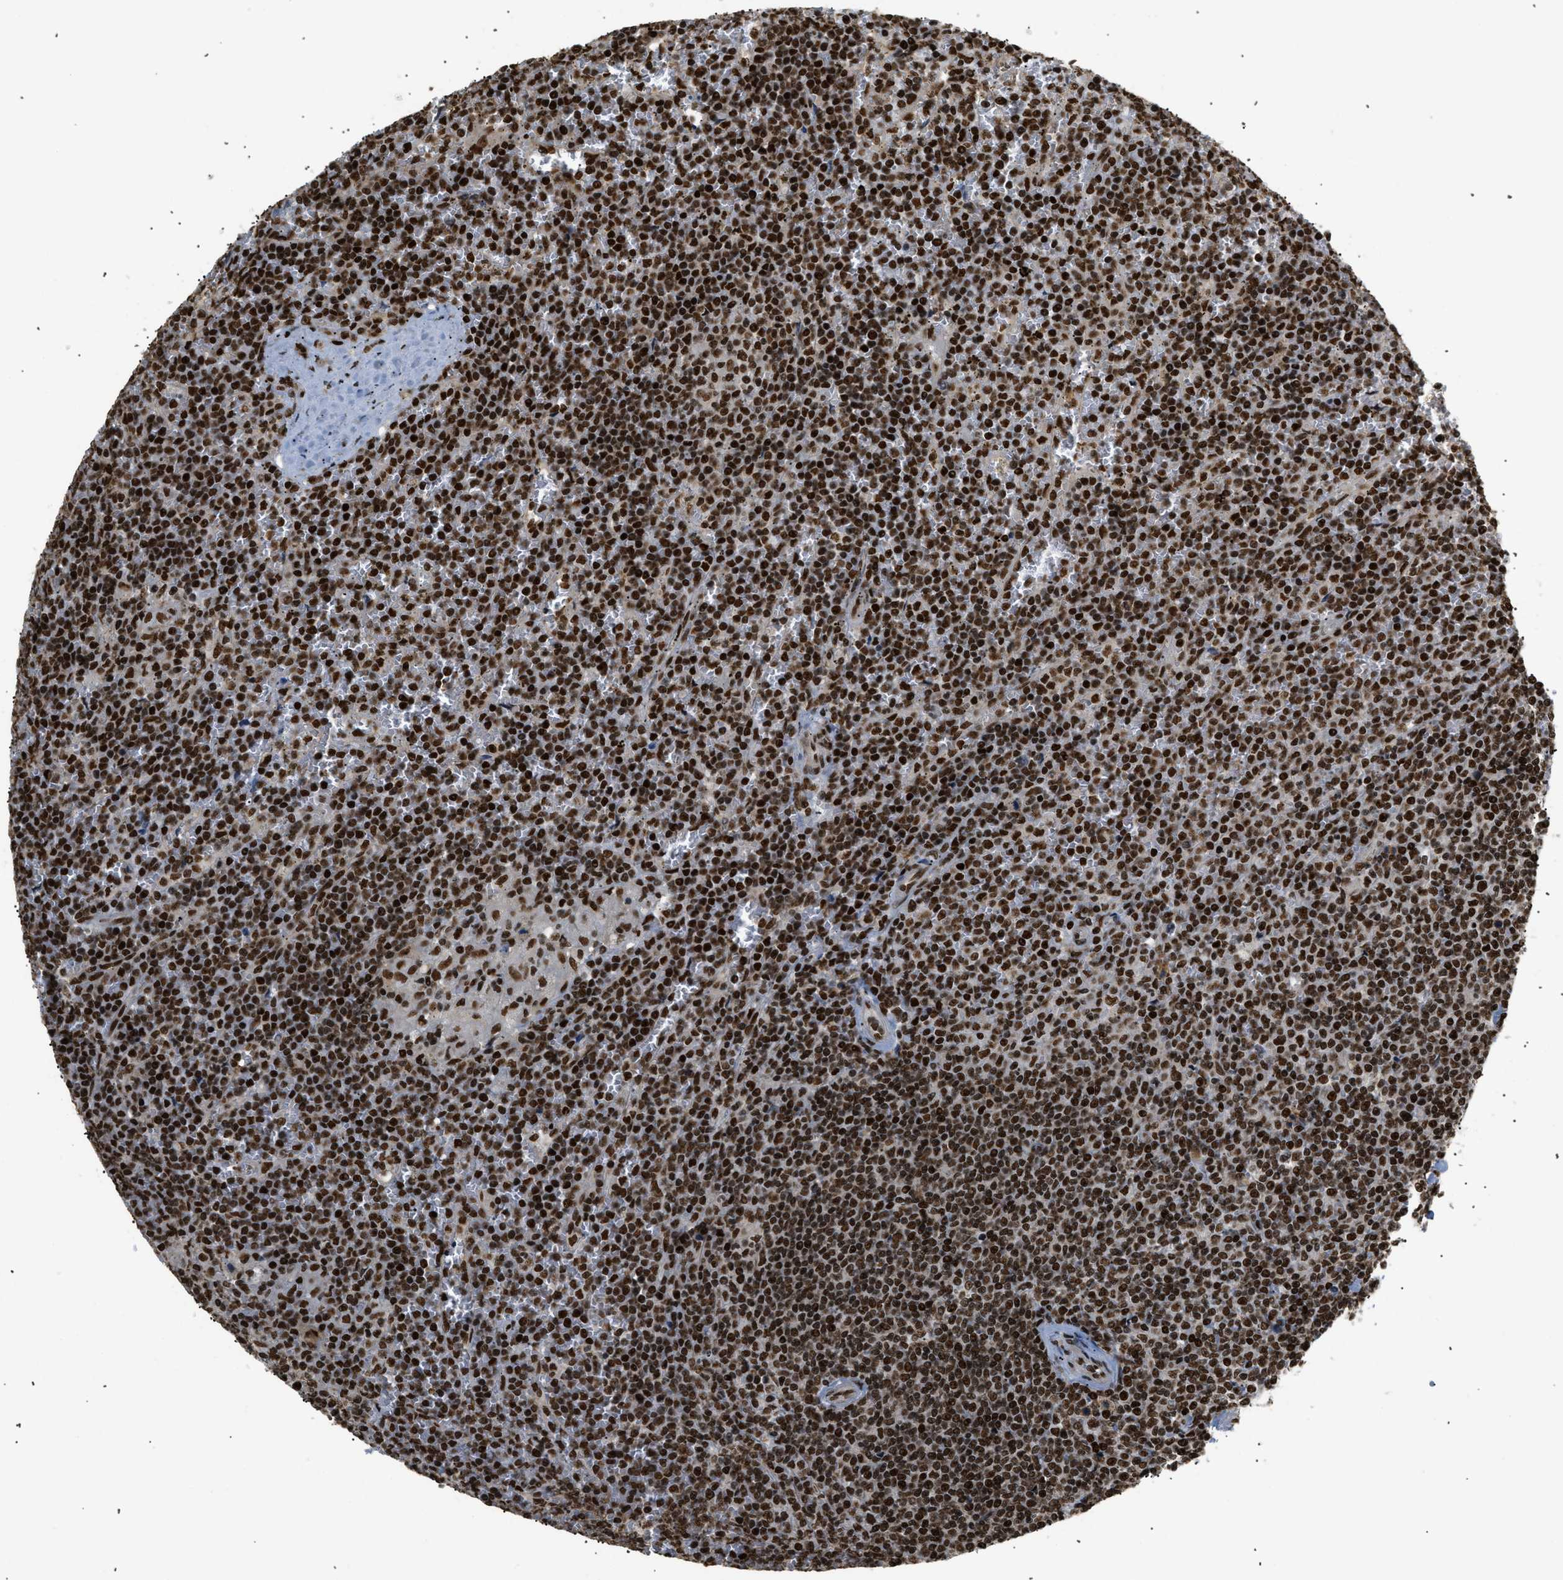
{"staining": {"intensity": "strong", "quantity": ">75%", "location": "nuclear"}, "tissue": "lymphoma", "cell_type": "Tumor cells", "image_type": "cancer", "snomed": [{"axis": "morphology", "description": "Malignant lymphoma, non-Hodgkin's type, Low grade"}, {"axis": "topography", "description": "Spleen"}], "caption": "IHC staining of lymphoma, which displays high levels of strong nuclear expression in approximately >75% of tumor cells indicating strong nuclear protein positivity. The staining was performed using DAB (3,3'-diaminobenzidine) (brown) for protein detection and nuclei were counterstained in hematoxylin (blue).", "gene": "RBM5", "patient": {"sex": "female", "age": 19}}